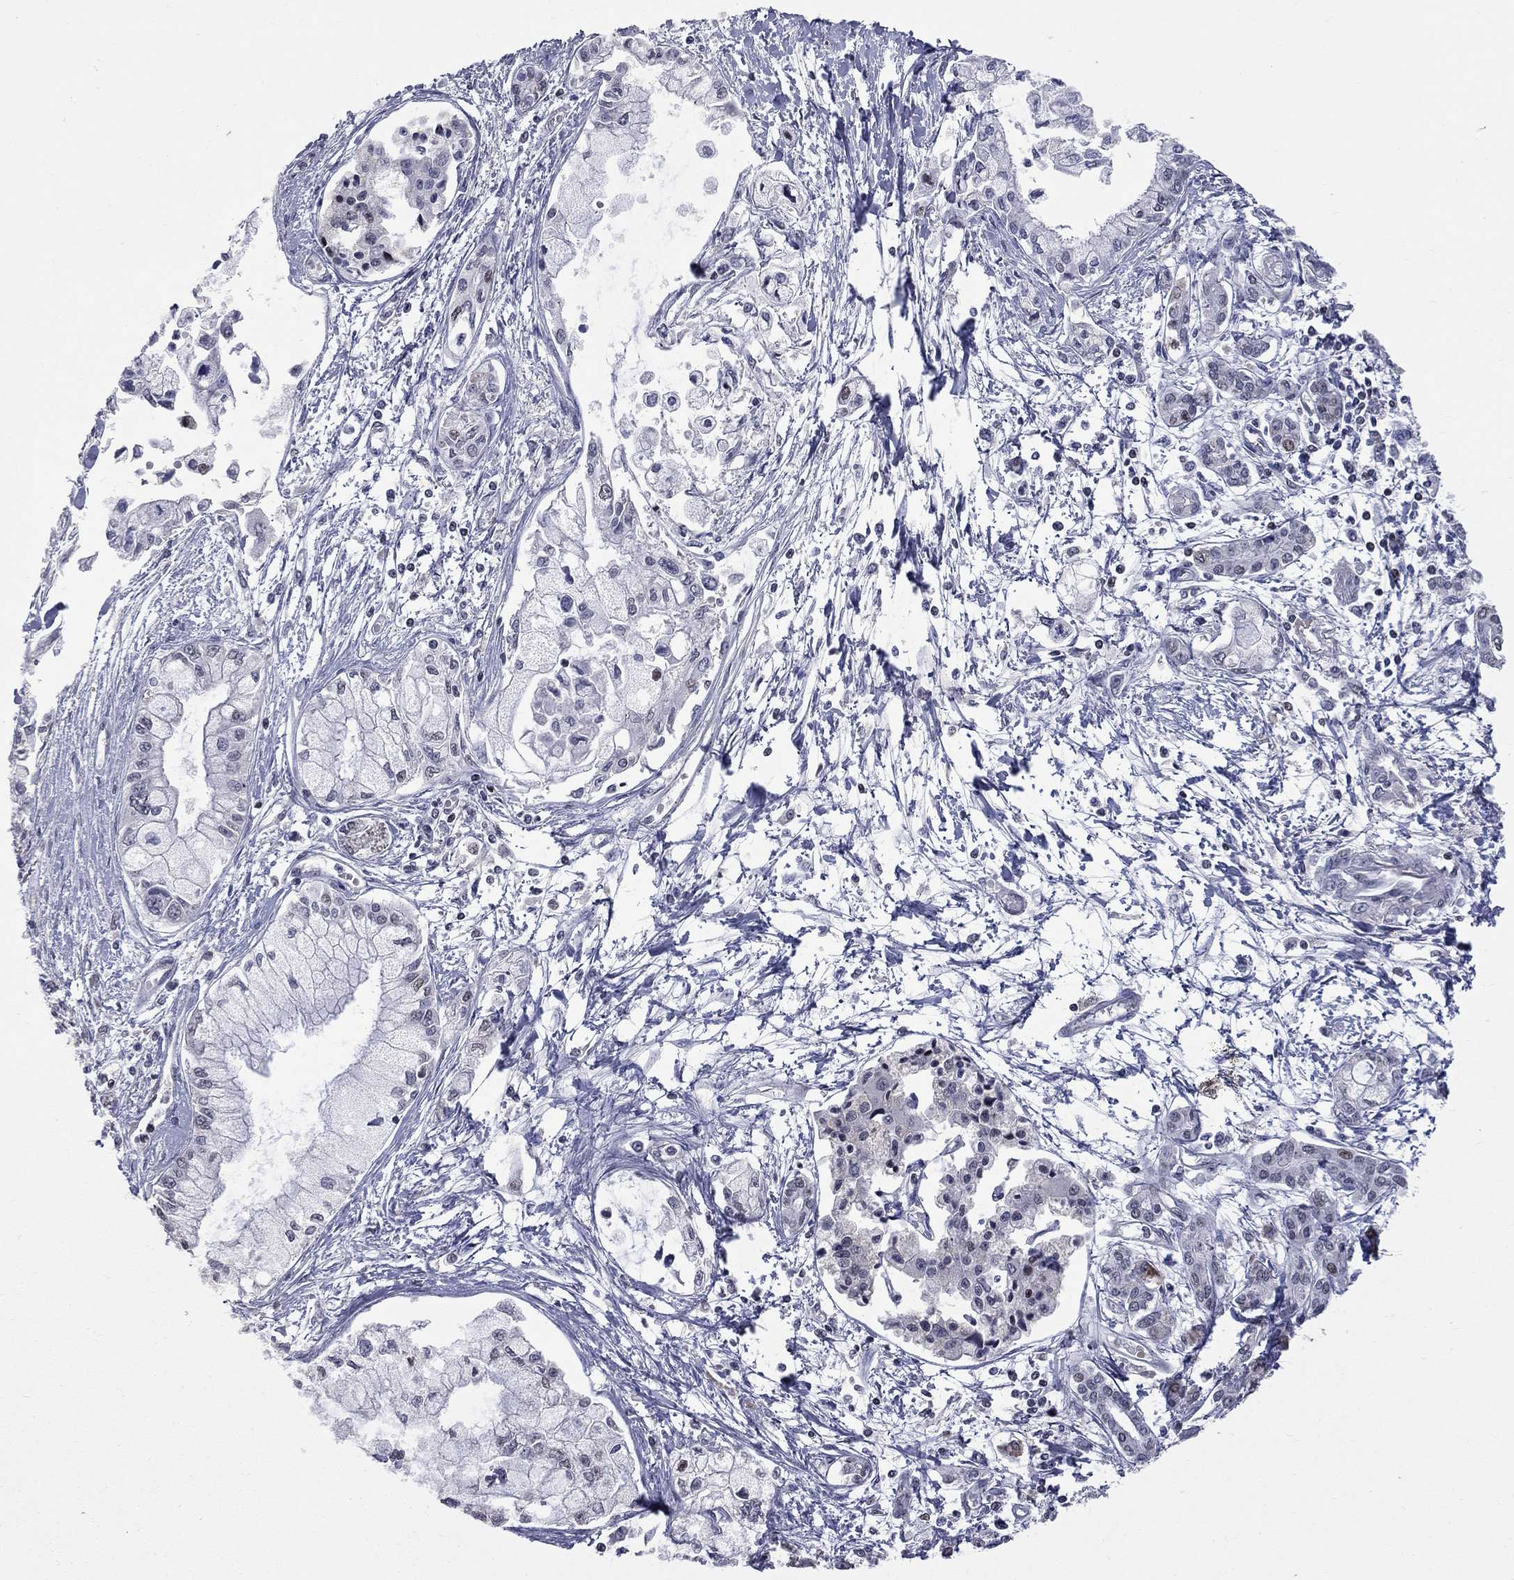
{"staining": {"intensity": "negative", "quantity": "none", "location": "none"}, "tissue": "pancreatic cancer", "cell_type": "Tumor cells", "image_type": "cancer", "snomed": [{"axis": "morphology", "description": "Adenocarcinoma, NOS"}, {"axis": "topography", "description": "Pancreas"}], "caption": "An immunohistochemistry micrograph of adenocarcinoma (pancreatic) is shown. There is no staining in tumor cells of adenocarcinoma (pancreatic). (Stains: DAB immunohistochemistry (IHC) with hematoxylin counter stain, Microscopy: brightfield microscopy at high magnification).", "gene": "ZNF154", "patient": {"sex": "male", "age": 54}}